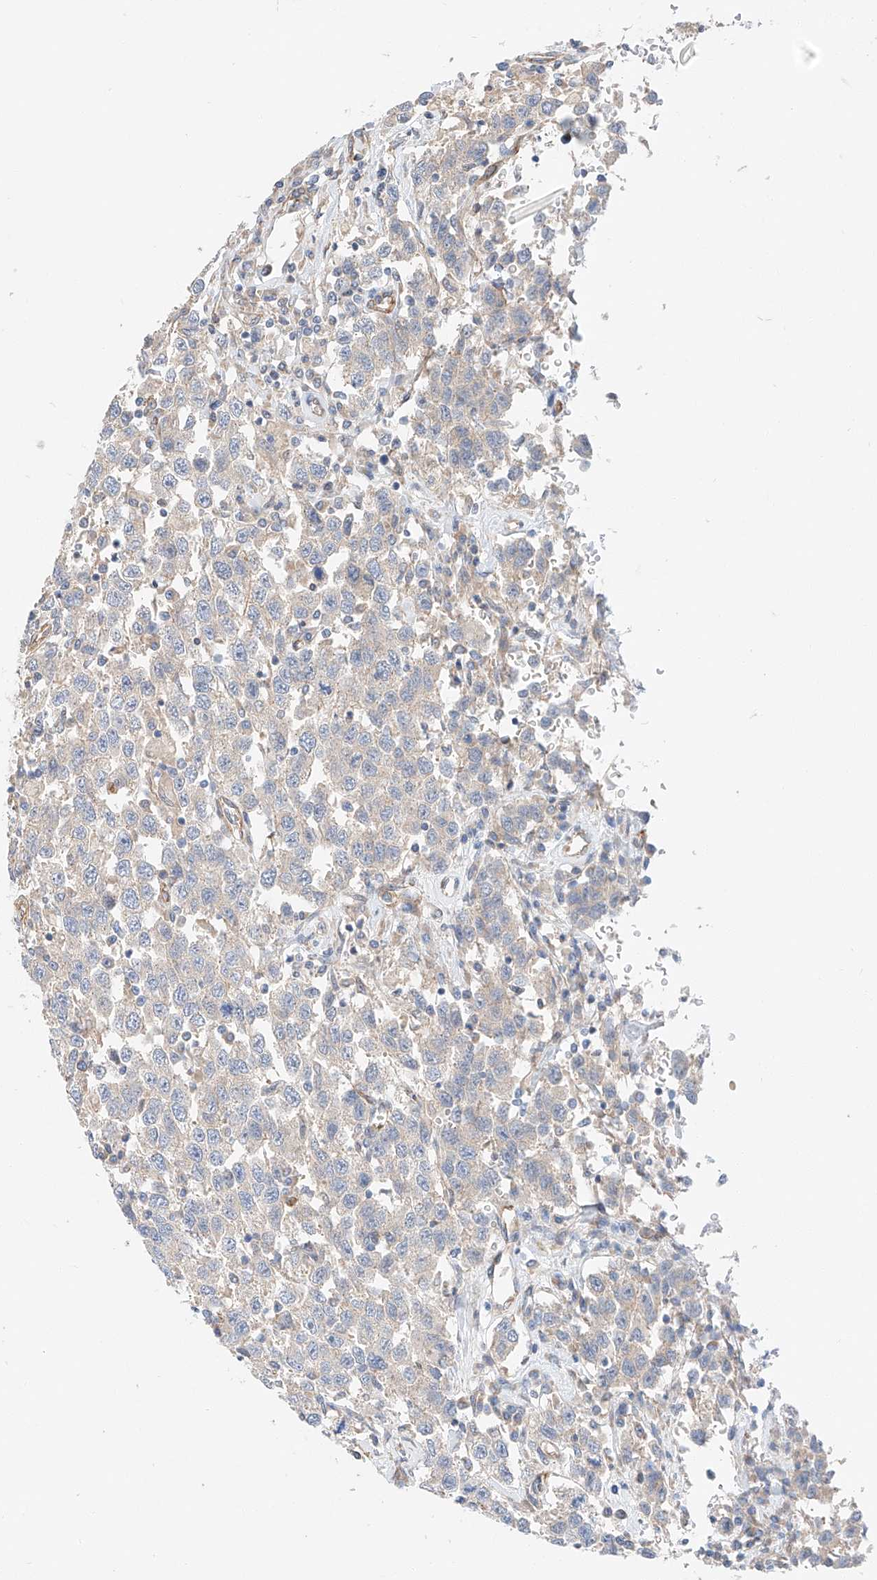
{"staining": {"intensity": "negative", "quantity": "none", "location": "none"}, "tissue": "testis cancer", "cell_type": "Tumor cells", "image_type": "cancer", "snomed": [{"axis": "morphology", "description": "Seminoma, NOS"}, {"axis": "topography", "description": "Testis"}], "caption": "A high-resolution image shows IHC staining of testis cancer, which demonstrates no significant expression in tumor cells.", "gene": "MINDY4", "patient": {"sex": "male", "age": 41}}